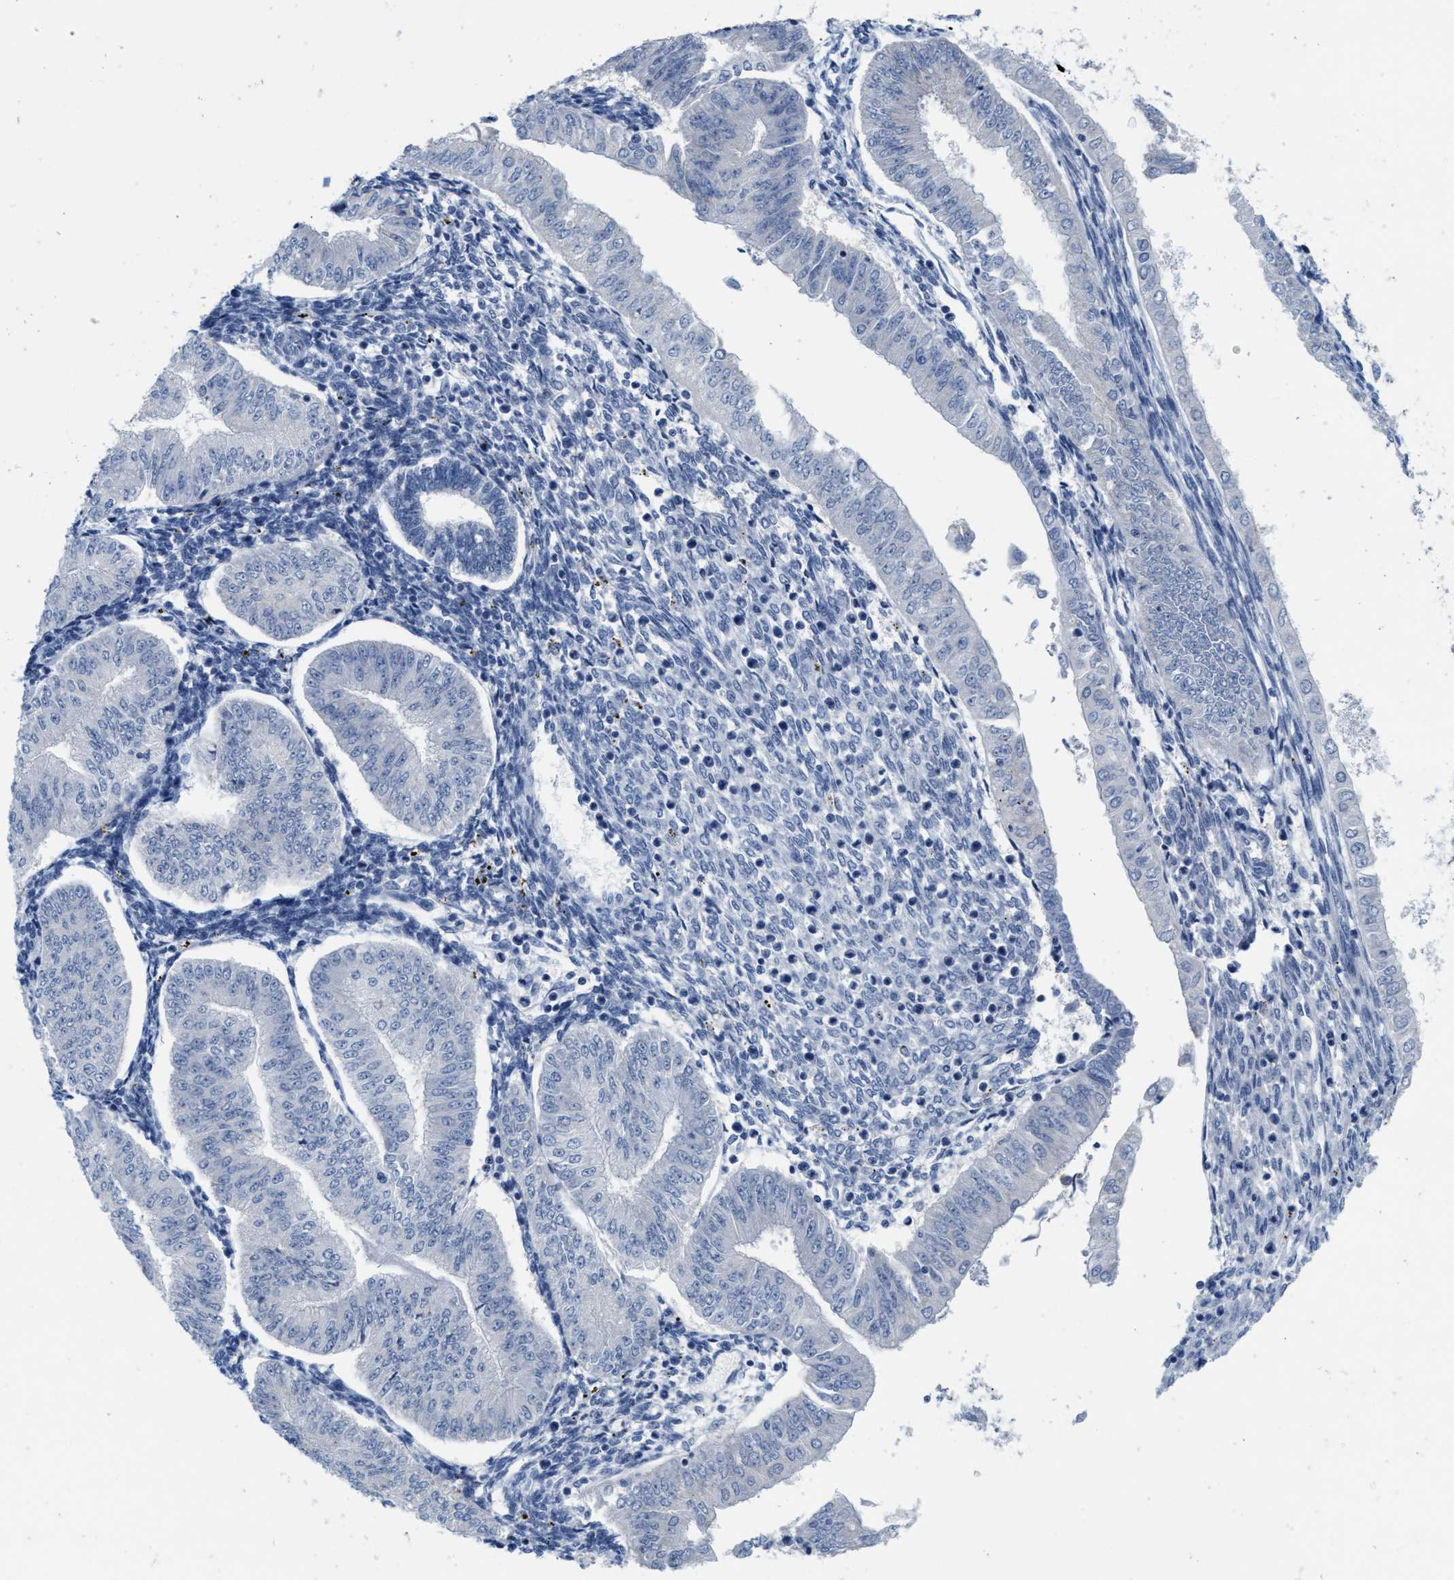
{"staining": {"intensity": "negative", "quantity": "none", "location": "none"}, "tissue": "endometrial cancer", "cell_type": "Tumor cells", "image_type": "cancer", "snomed": [{"axis": "morphology", "description": "Normal tissue, NOS"}, {"axis": "morphology", "description": "Adenocarcinoma, NOS"}, {"axis": "topography", "description": "Endometrium"}], "caption": "Immunohistochemistry (IHC) of human endometrial cancer (adenocarcinoma) reveals no positivity in tumor cells.", "gene": "ABCB11", "patient": {"sex": "female", "age": 53}}